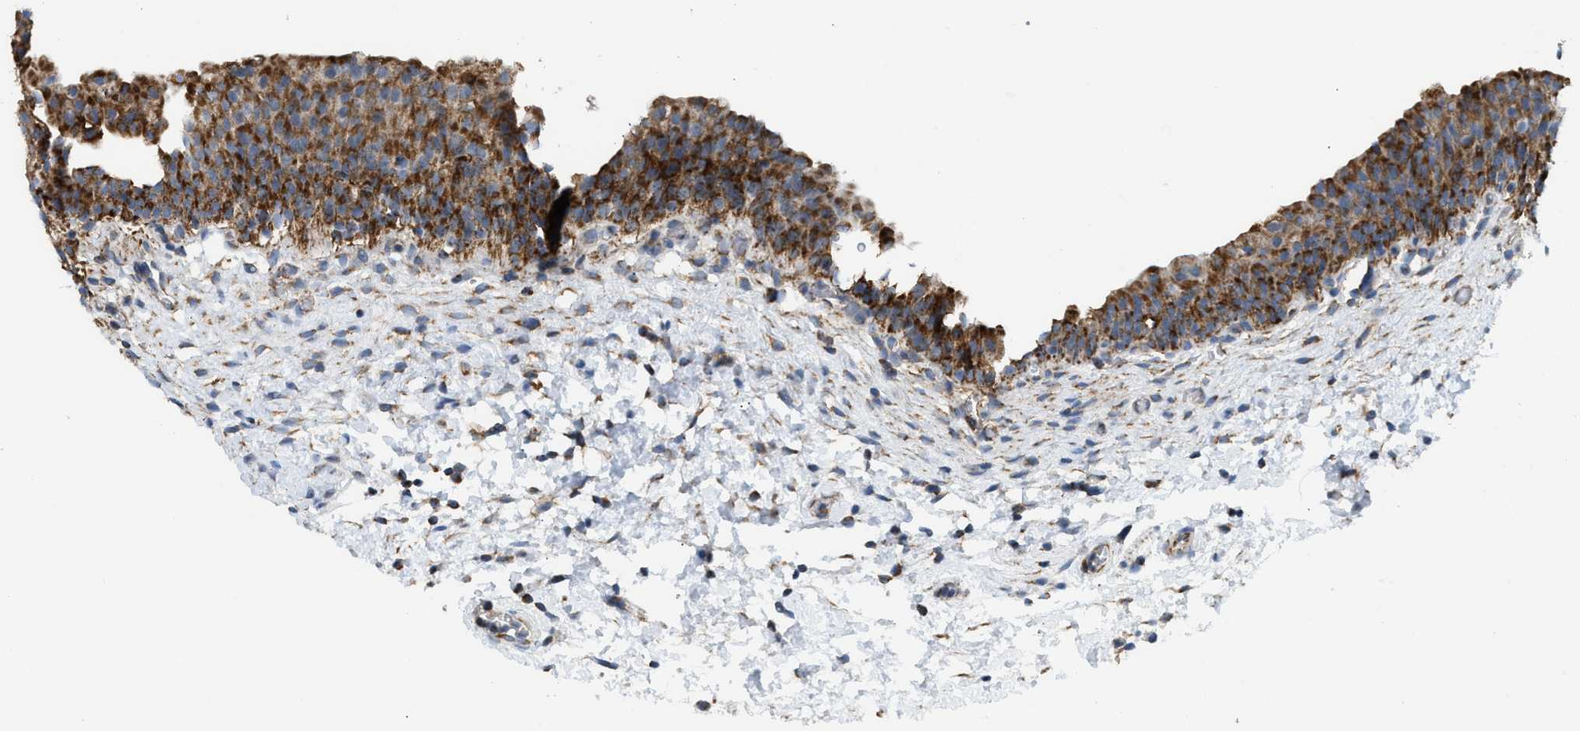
{"staining": {"intensity": "strong", "quantity": ">75%", "location": "cytoplasmic/membranous"}, "tissue": "urinary bladder", "cell_type": "Urothelial cells", "image_type": "normal", "snomed": [{"axis": "morphology", "description": "Normal tissue, NOS"}, {"axis": "topography", "description": "Urinary bladder"}], "caption": "Protein staining of normal urinary bladder reveals strong cytoplasmic/membranous staining in about >75% of urothelial cells.", "gene": "GOT2", "patient": {"sex": "male", "age": 37}}